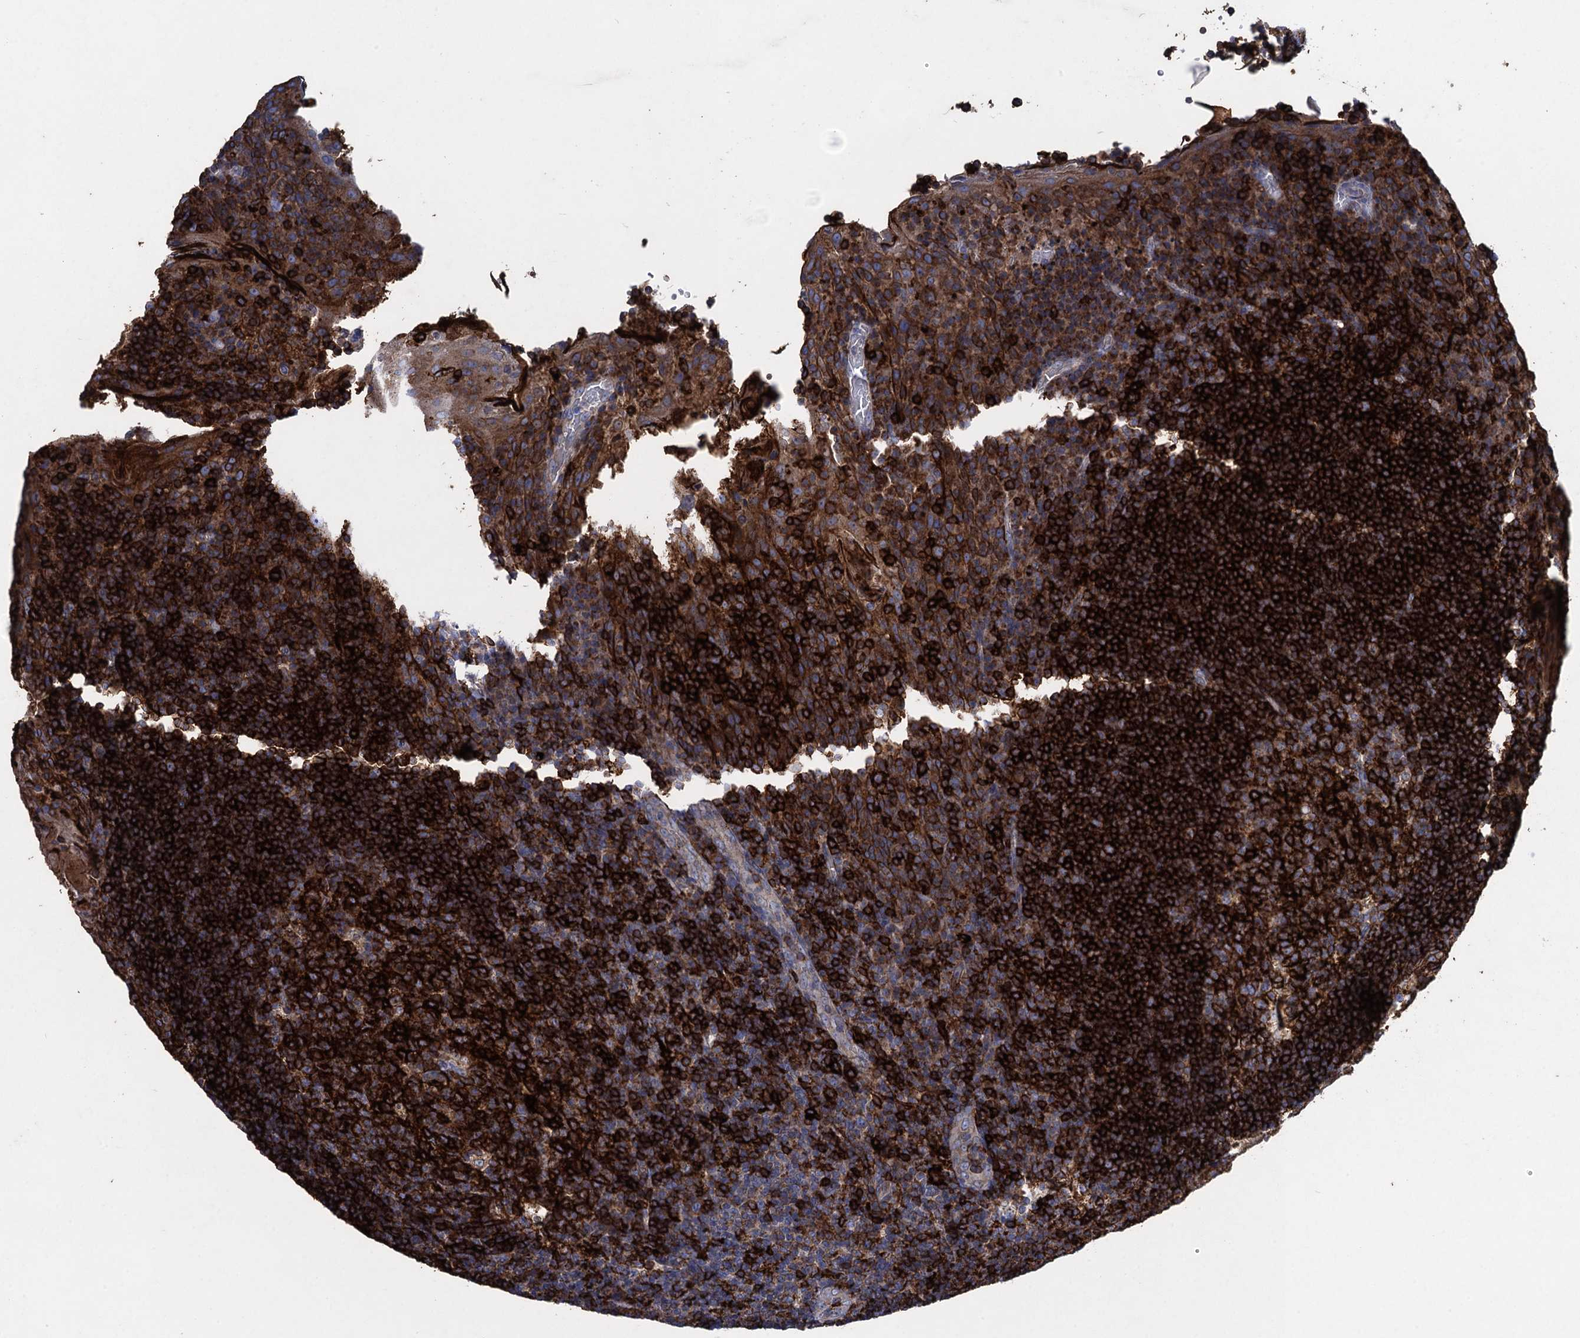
{"staining": {"intensity": "strong", "quantity": ">75%", "location": "cytoplasmic/membranous"}, "tissue": "tonsil", "cell_type": "Germinal center cells", "image_type": "normal", "snomed": [{"axis": "morphology", "description": "Normal tissue, NOS"}, {"axis": "topography", "description": "Tonsil"}], "caption": "Tonsil stained for a protein shows strong cytoplasmic/membranous positivity in germinal center cells. (DAB (3,3'-diaminobenzidine) IHC with brightfield microscopy, high magnification).", "gene": "TXNDC11", "patient": {"sex": "male", "age": 17}}